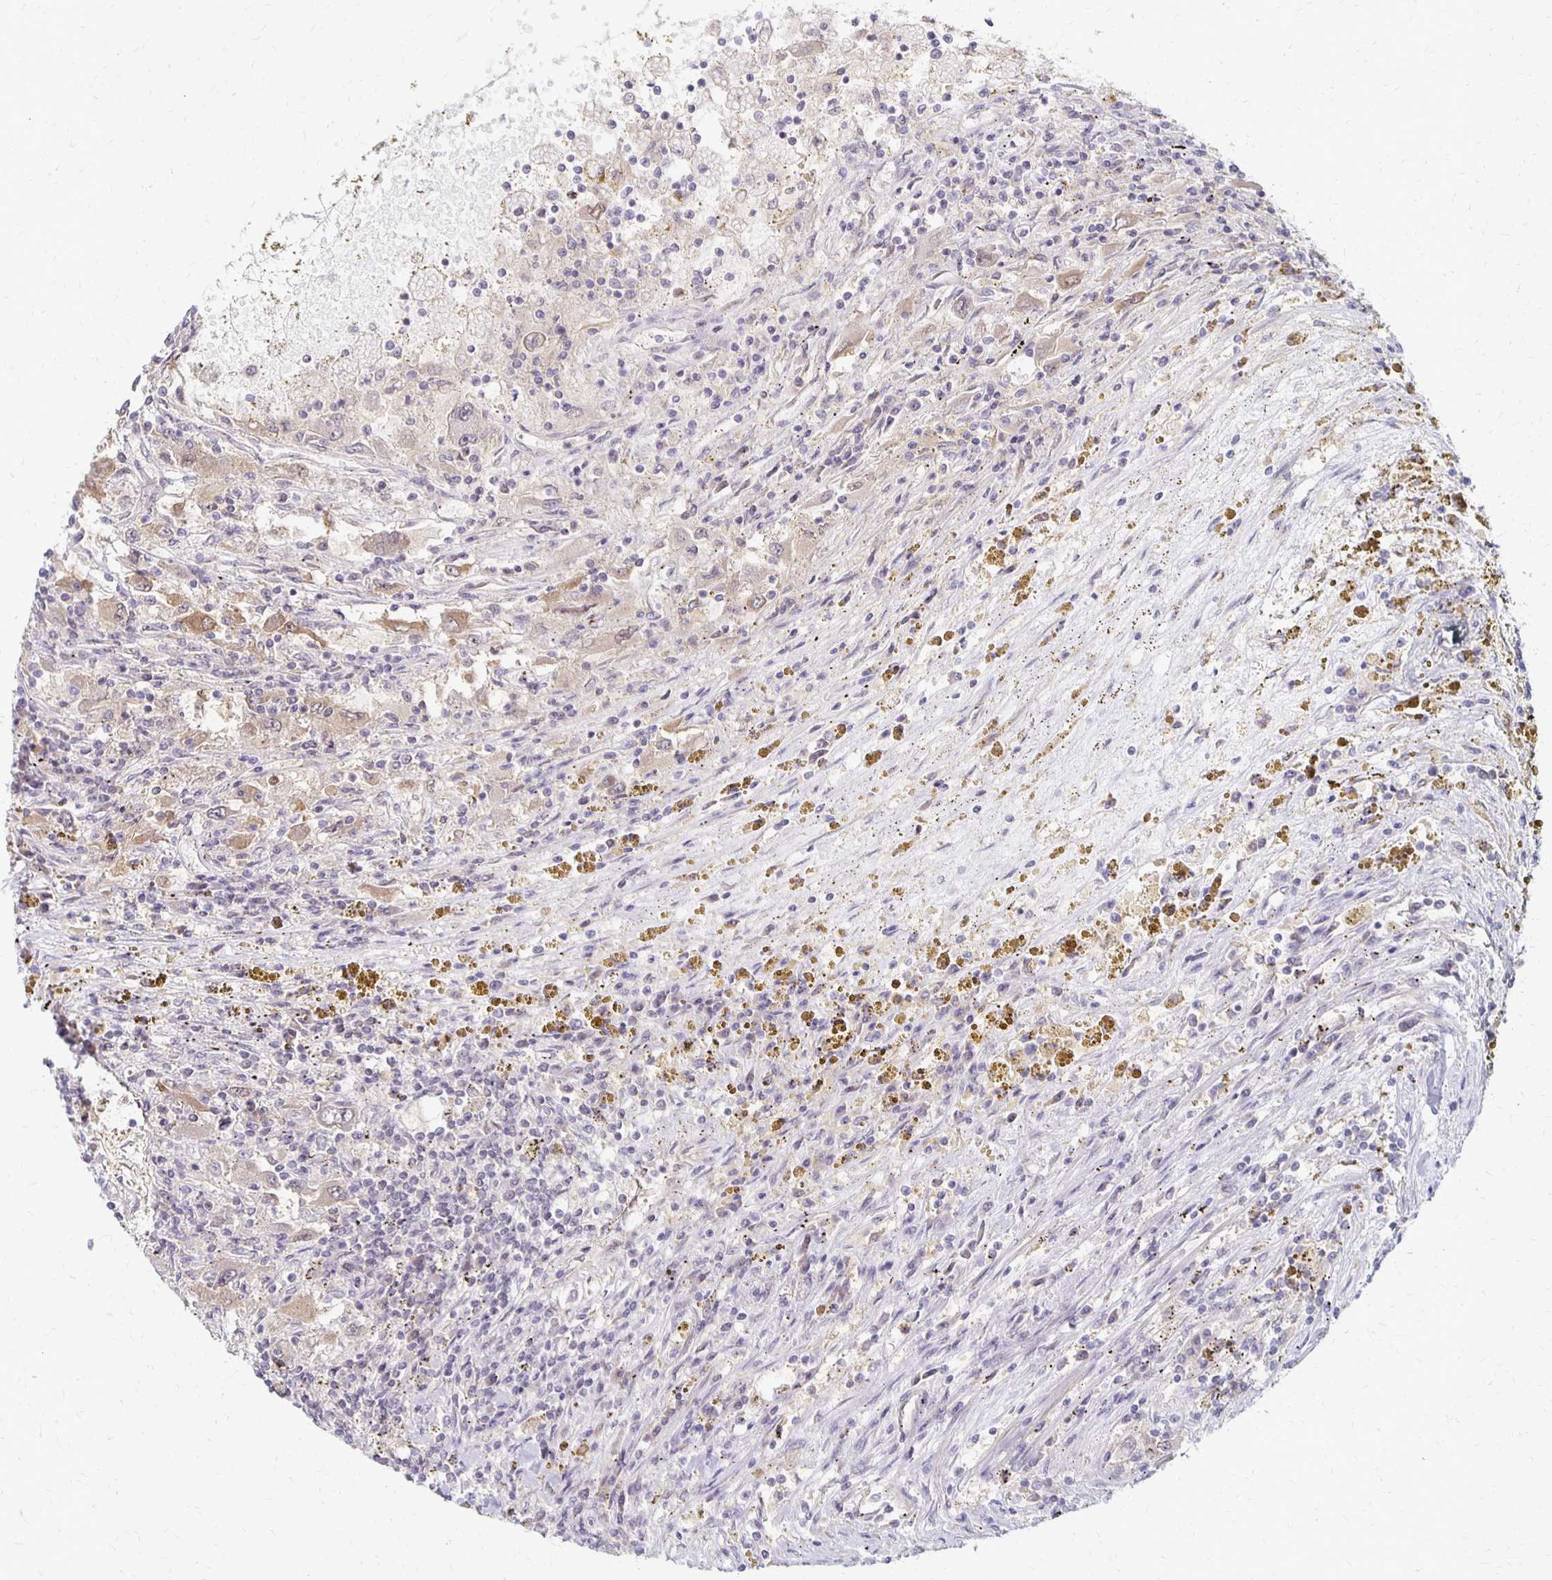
{"staining": {"intensity": "moderate", "quantity": "25%-75%", "location": "cytoplasmic/membranous"}, "tissue": "renal cancer", "cell_type": "Tumor cells", "image_type": "cancer", "snomed": [{"axis": "morphology", "description": "Adenocarcinoma, NOS"}, {"axis": "topography", "description": "Kidney"}], "caption": "Adenocarcinoma (renal) stained with DAB IHC displays medium levels of moderate cytoplasmic/membranous staining in approximately 25%-75% of tumor cells.", "gene": "PRKCB", "patient": {"sex": "female", "age": 67}}